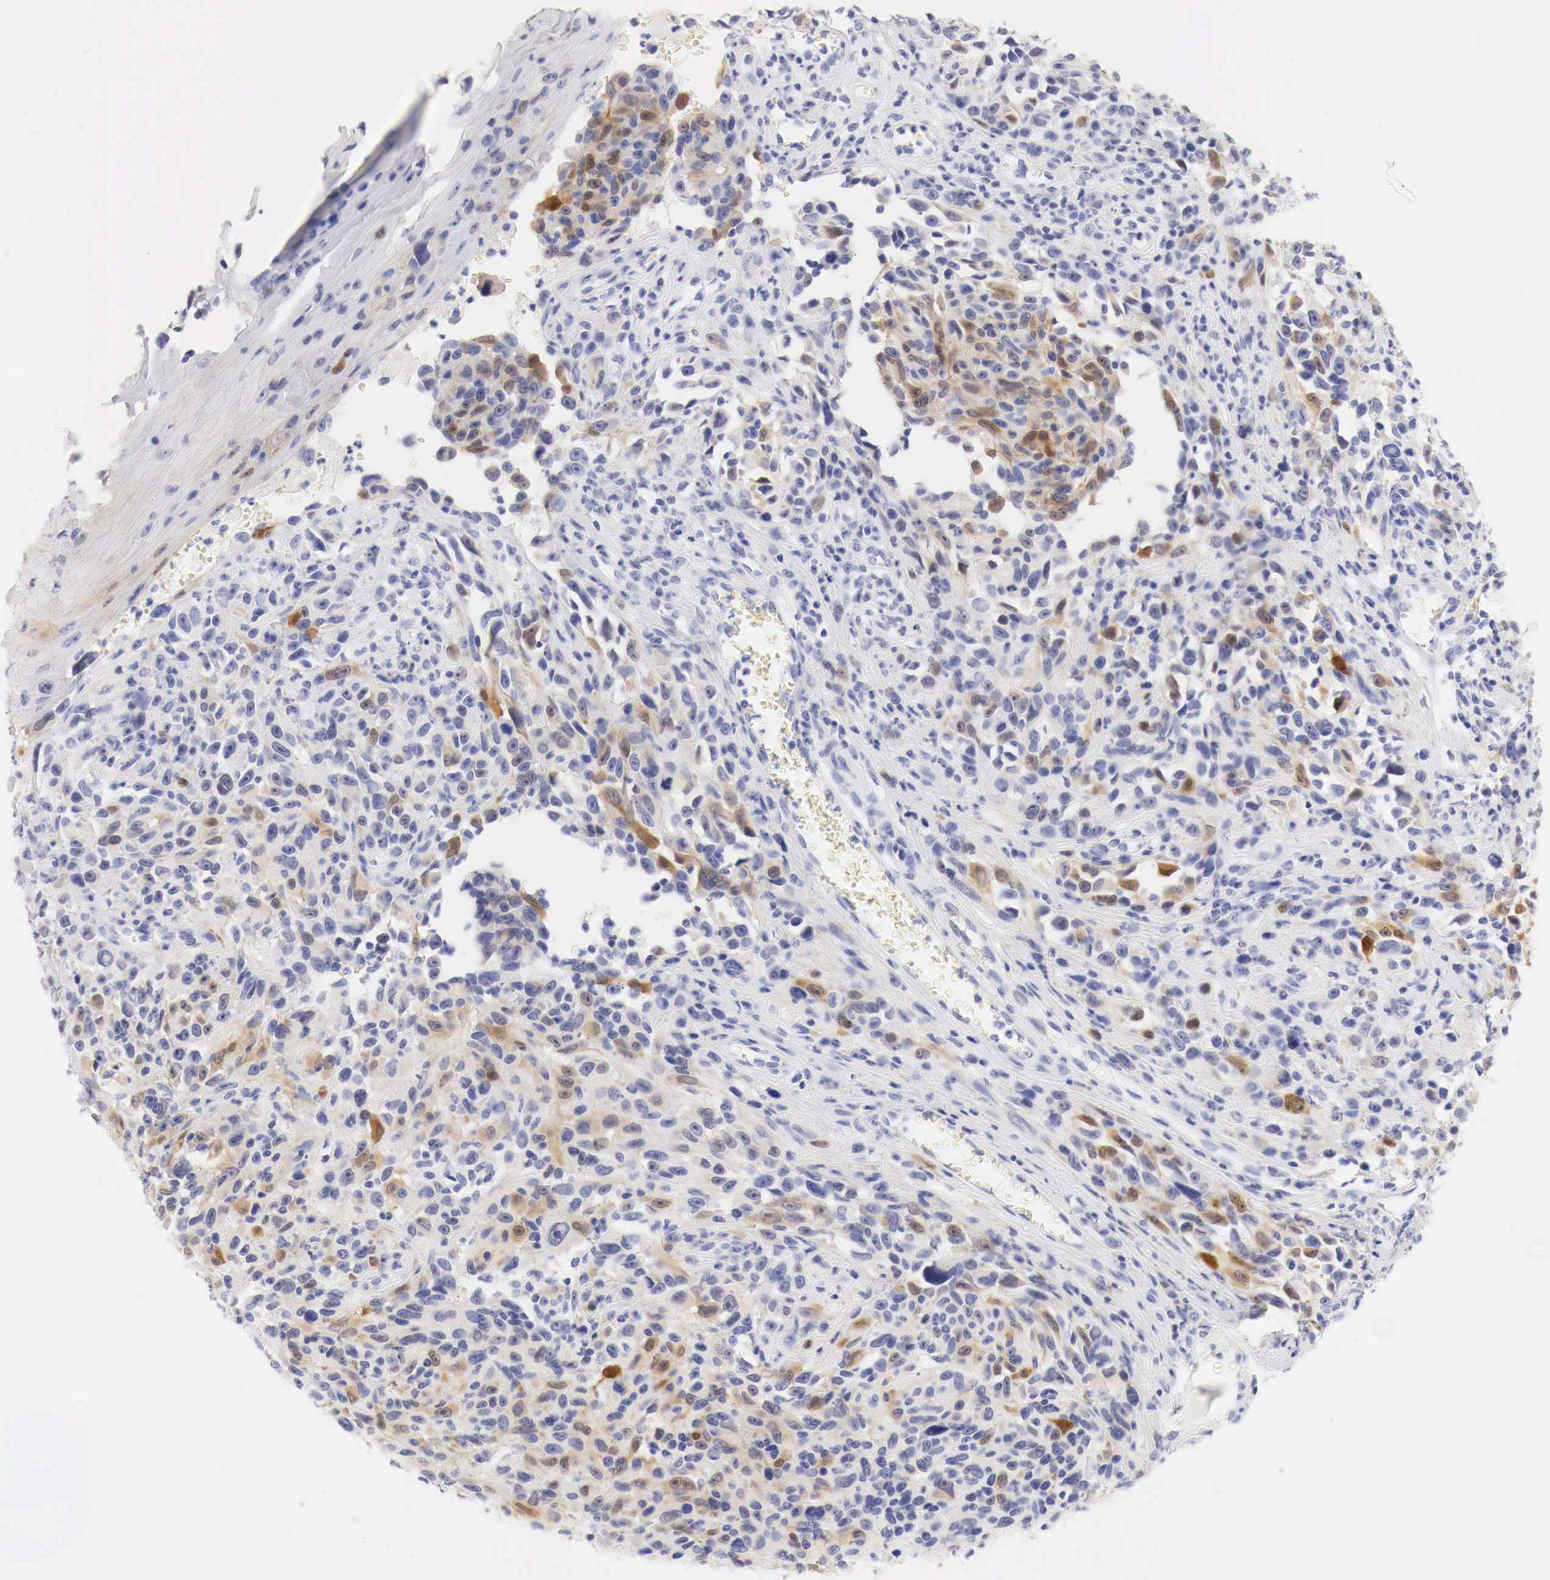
{"staining": {"intensity": "weak", "quantity": "25%-75%", "location": "cytoplasmic/membranous"}, "tissue": "melanoma", "cell_type": "Tumor cells", "image_type": "cancer", "snomed": [{"axis": "morphology", "description": "Malignant melanoma, NOS"}, {"axis": "topography", "description": "Skin"}], "caption": "Malignant melanoma stained with IHC reveals weak cytoplasmic/membranous positivity in about 25%-75% of tumor cells.", "gene": "CDKN2A", "patient": {"sex": "female", "age": 82}}